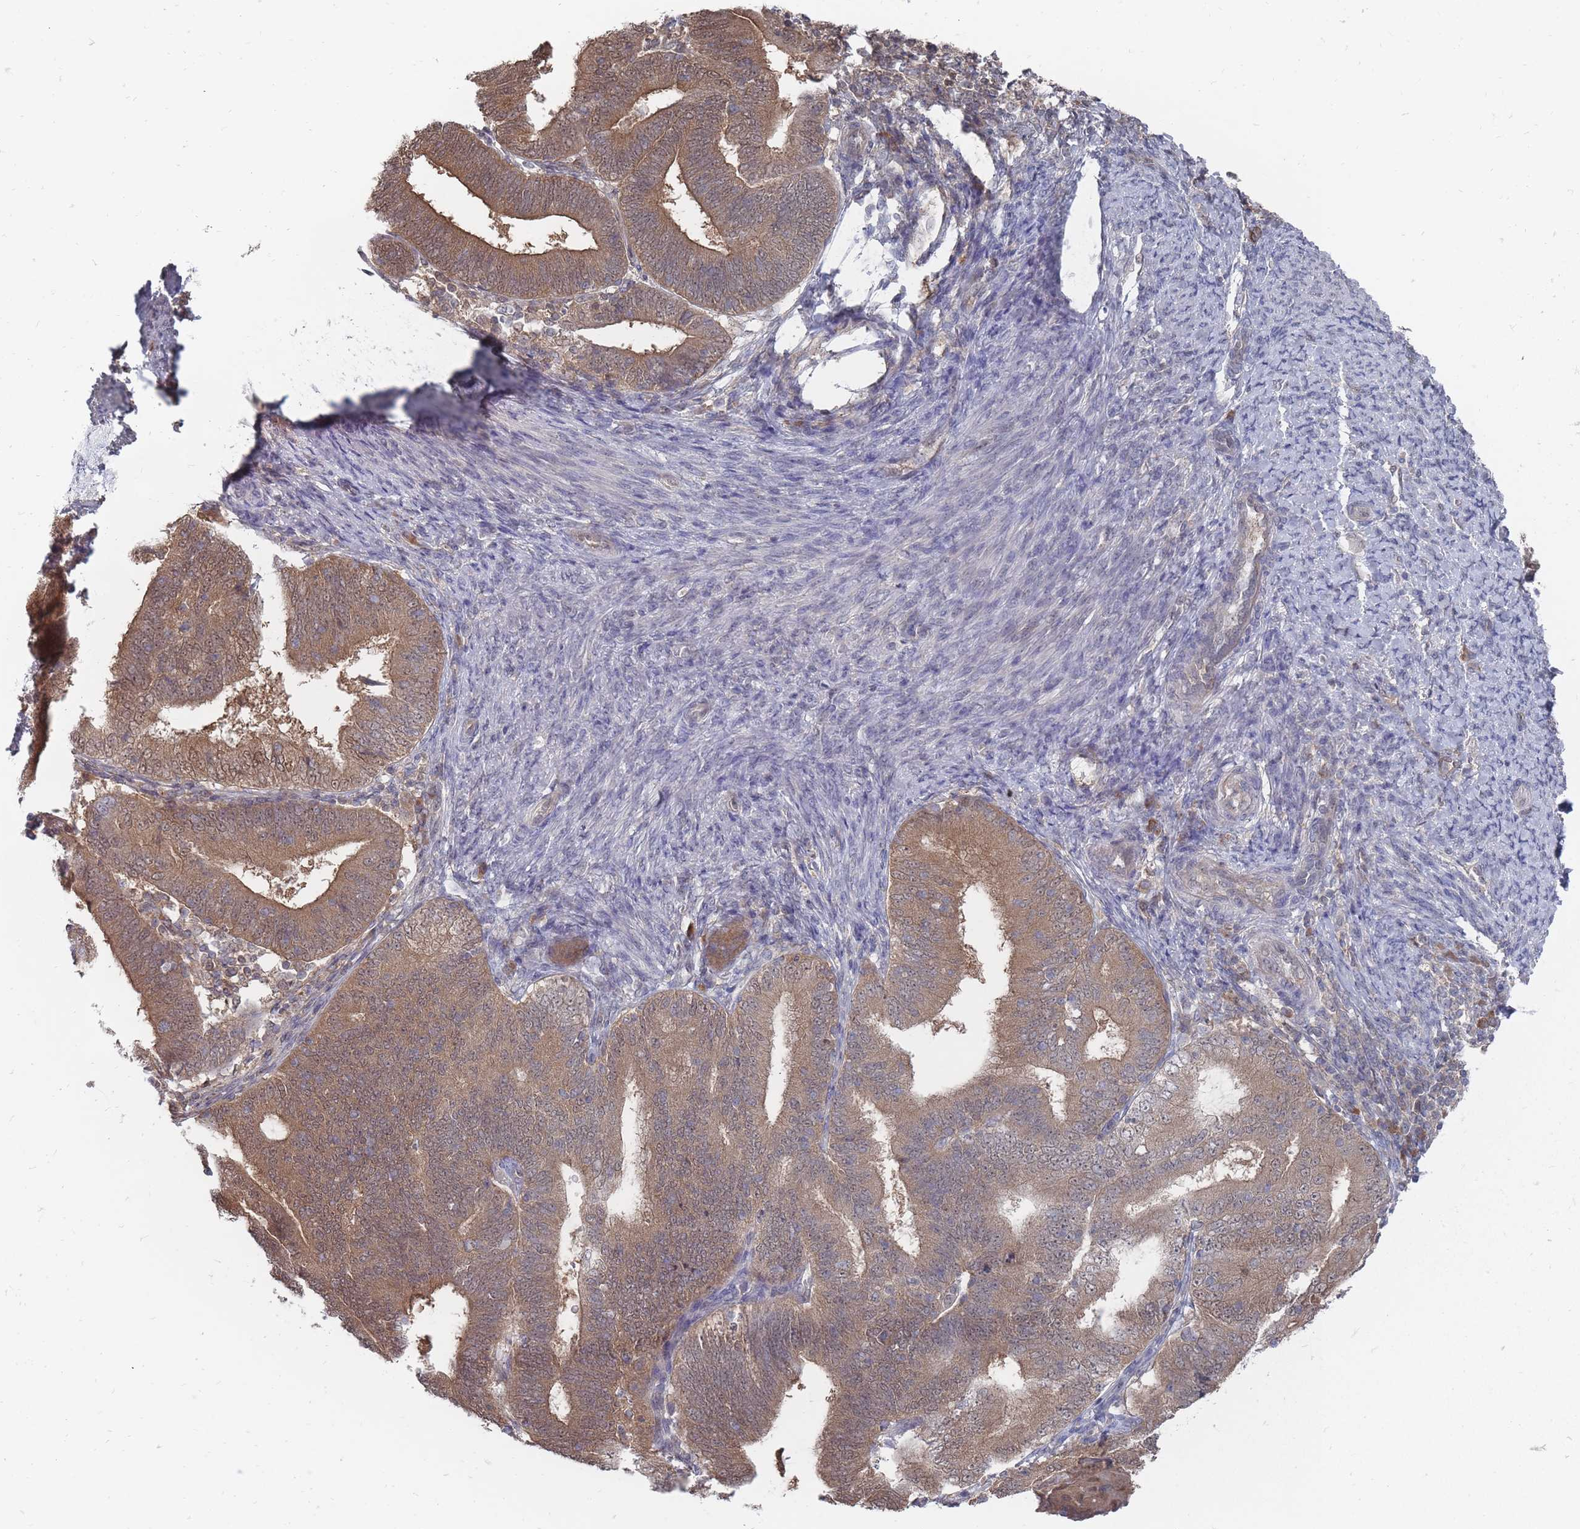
{"staining": {"intensity": "moderate", "quantity": "25%-75%", "location": "cytoplasmic/membranous,nuclear"}, "tissue": "endometrial cancer", "cell_type": "Tumor cells", "image_type": "cancer", "snomed": [{"axis": "morphology", "description": "Adenocarcinoma, NOS"}, {"axis": "topography", "description": "Endometrium"}], "caption": "Moderate cytoplasmic/membranous and nuclear expression for a protein is identified in approximately 25%-75% of tumor cells of endometrial cancer (adenocarcinoma) using immunohistochemistry.", "gene": "NKD1", "patient": {"sex": "female", "age": 70}}